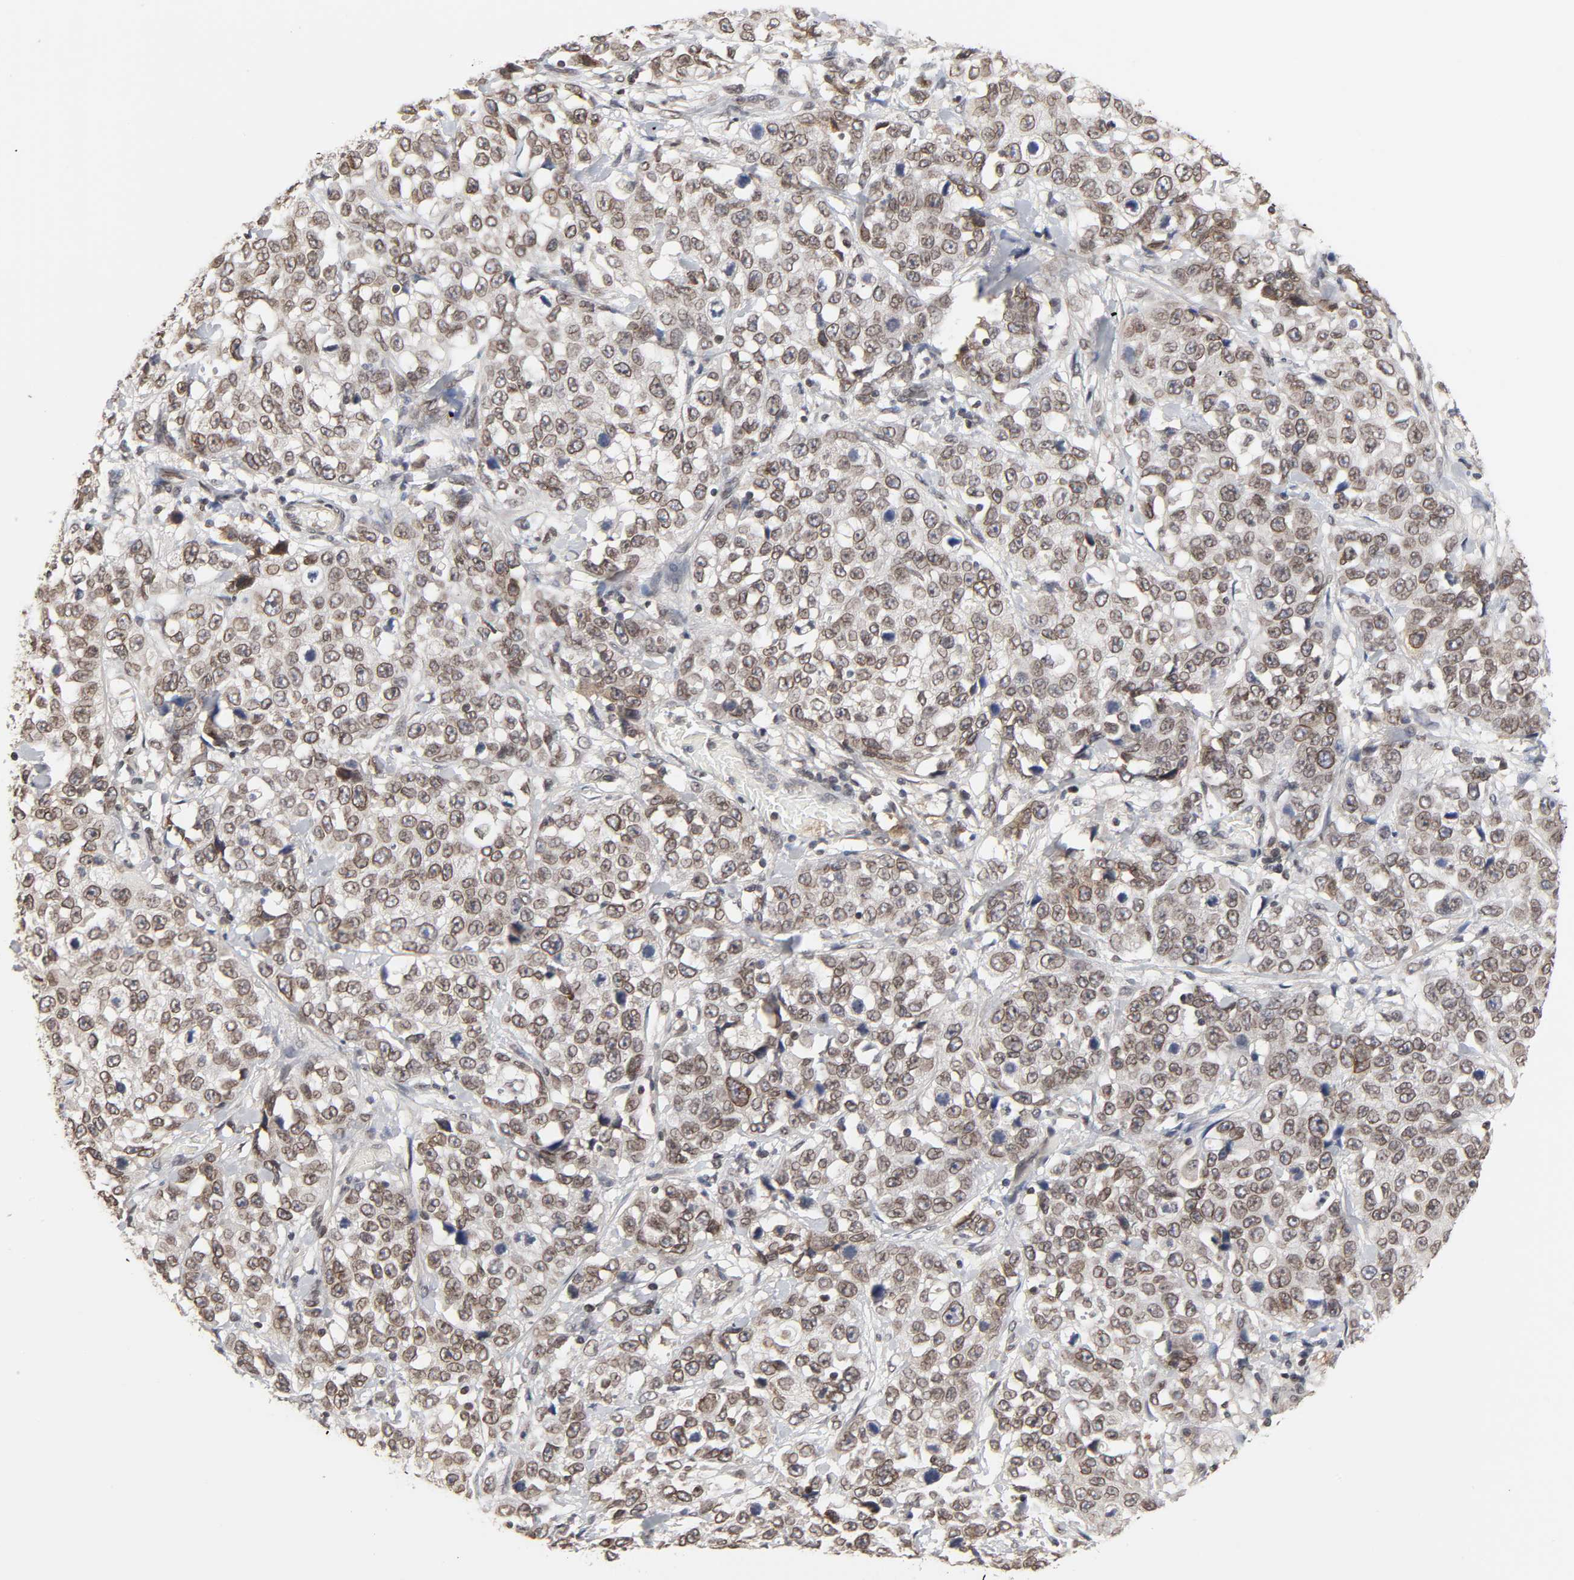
{"staining": {"intensity": "moderate", "quantity": ">75%", "location": "cytoplasmic/membranous,nuclear"}, "tissue": "stomach cancer", "cell_type": "Tumor cells", "image_type": "cancer", "snomed": [{"axis": "morphology", "description": "Normal tissue, NOS"}, {"axis": "morphology", "description": "Adenocarcinoma, NOS"}, {"axis": "topography", "description": "Stomach"}], "caption": "A photomicrograph showing moderate cytoplasmic/membranous and nuclear staining in about >75% of tumor cells in stomach cancer (adenocarcinoma), as visualized by brown immunohistochemical staining.", "gene": "CPN2", "patient": {"sex": "male", "age": 48}}